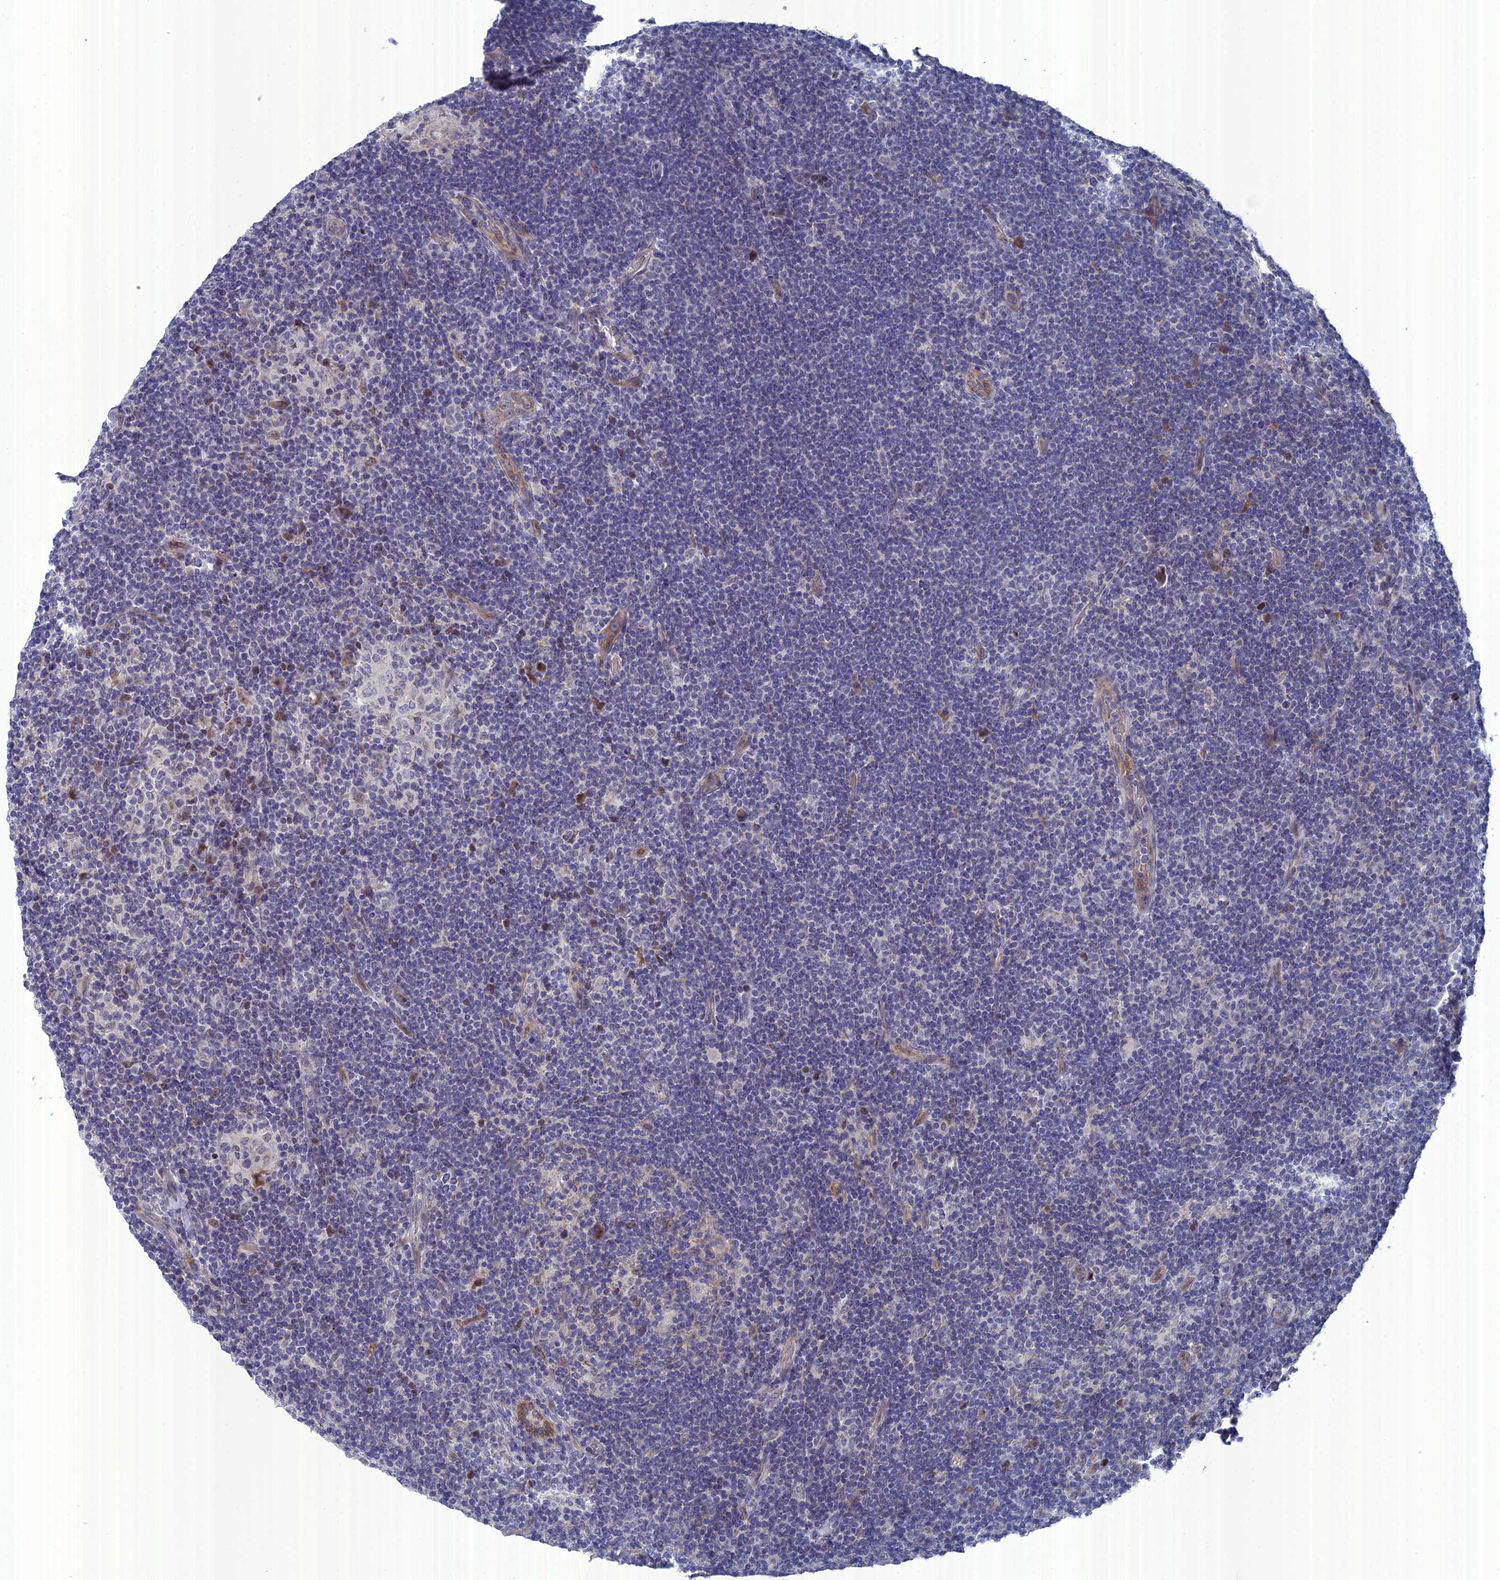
{"staining": {"intensity": "negative", "quantity": "none", "location": "none"}, "tissue": "lymphoma", "cell_type": "Tumor cells", "image_type": "cancer", "snomed": [{"axis": "morphology", "description": "Hodgkin's disease, NOS"}, {"axis": "topography", "description": "Lymph node"}], "caption": "Immunohistochemistry (IHC) histopathology image of neoplastic tissue: human Hodgkin's disease stained with DAB (3,3'-diaminobenzidine) reveals no significant protein staining in tumor cells.", "gene": "TMEM161A", "patient": {"sex": "female", "age": 57}}